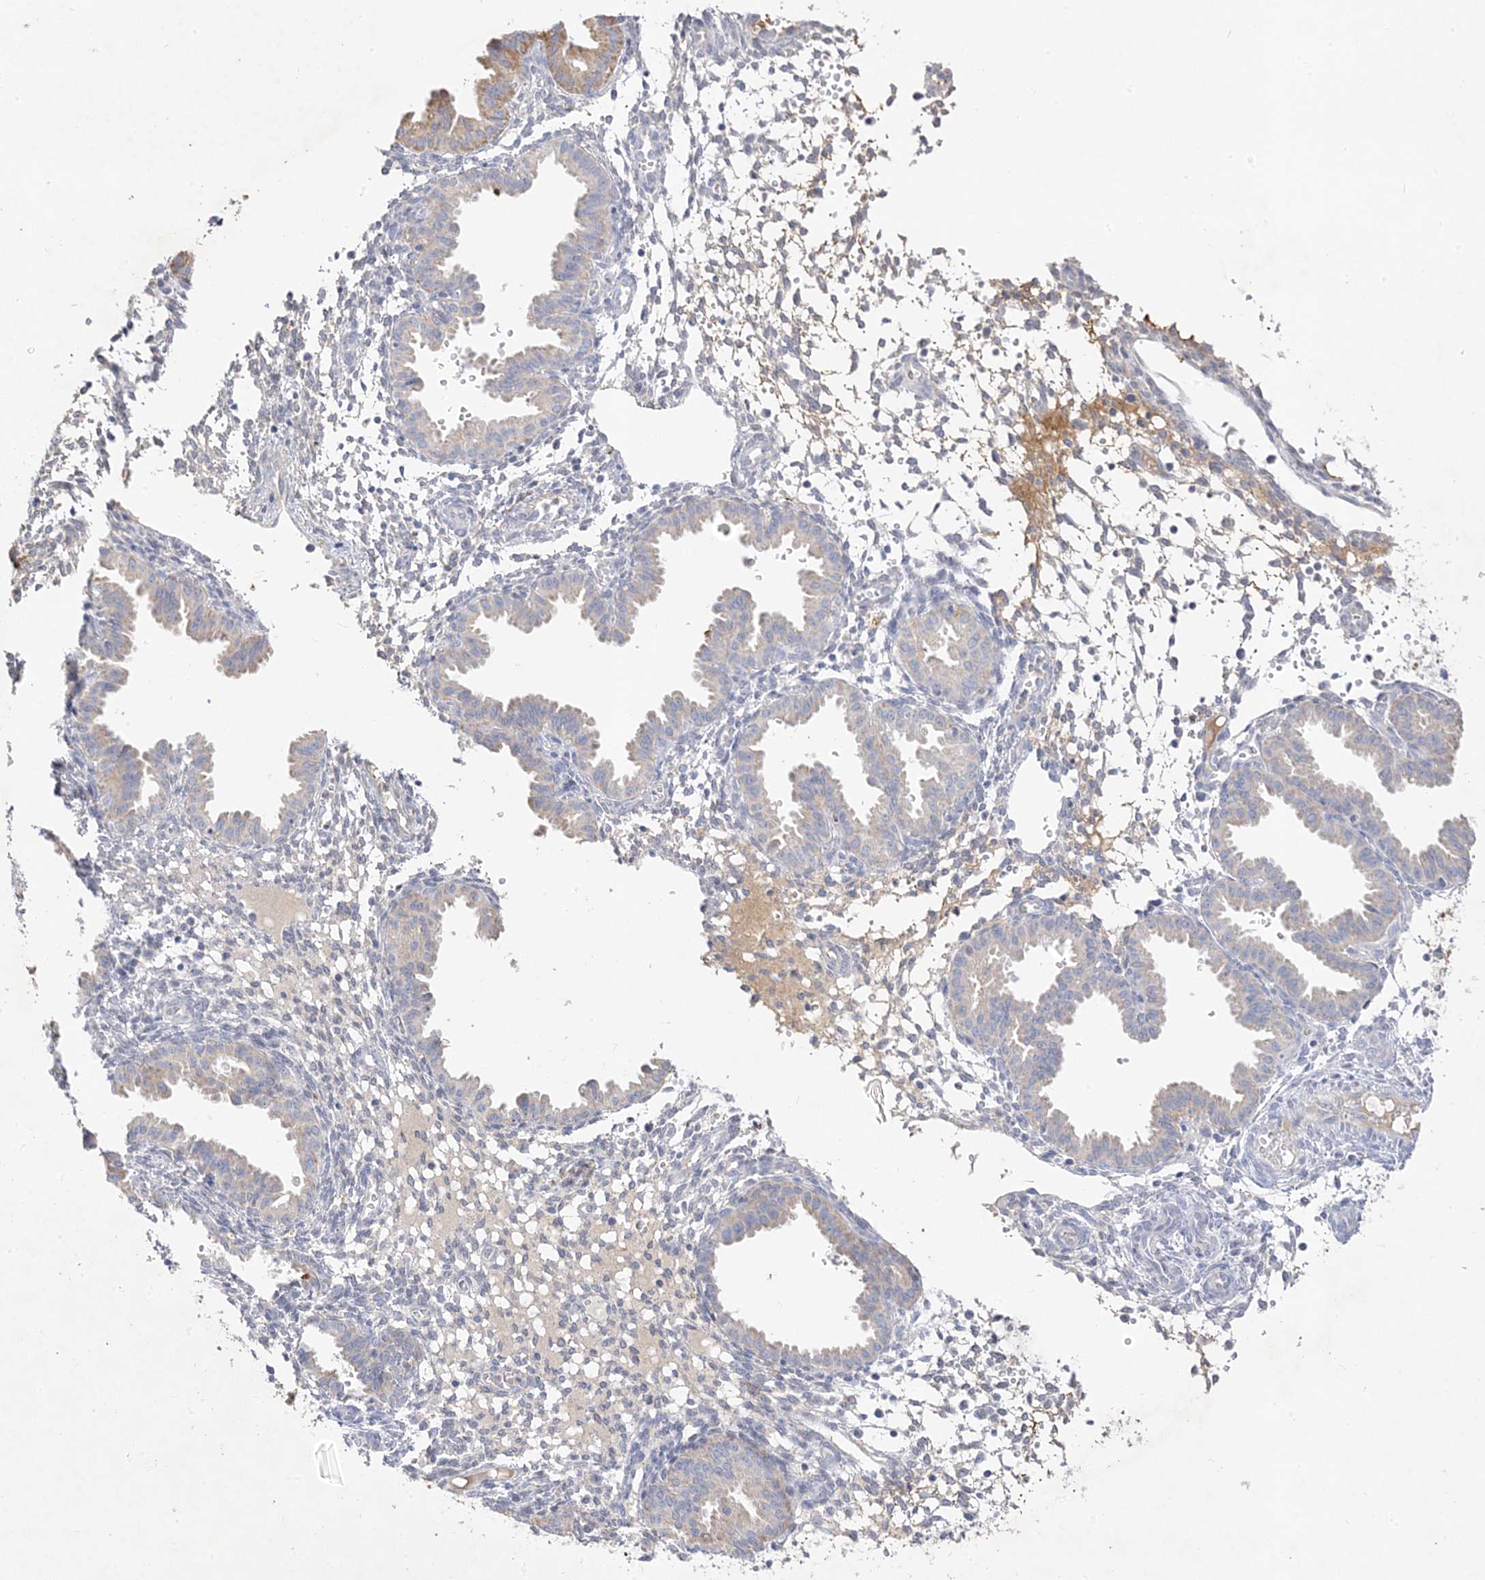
{"staining": {"intensity": "negative", "quantity": "none", "location": "none"}, "tissue": "endometrium", "cell_type": "Cells in endometrial stroma", "image_type": "normal", "snomed": [{"axis": "morphology", "description": "Normal tissue, NOS"}, {"axis": "topography", "description": "Endometrium"}], "caption": "The histopathology image displays no staining of cells in endometrial stroma in benign endometrium.", "gene": "TRANK1", "patient": {"sex": "female", "age": 33}}